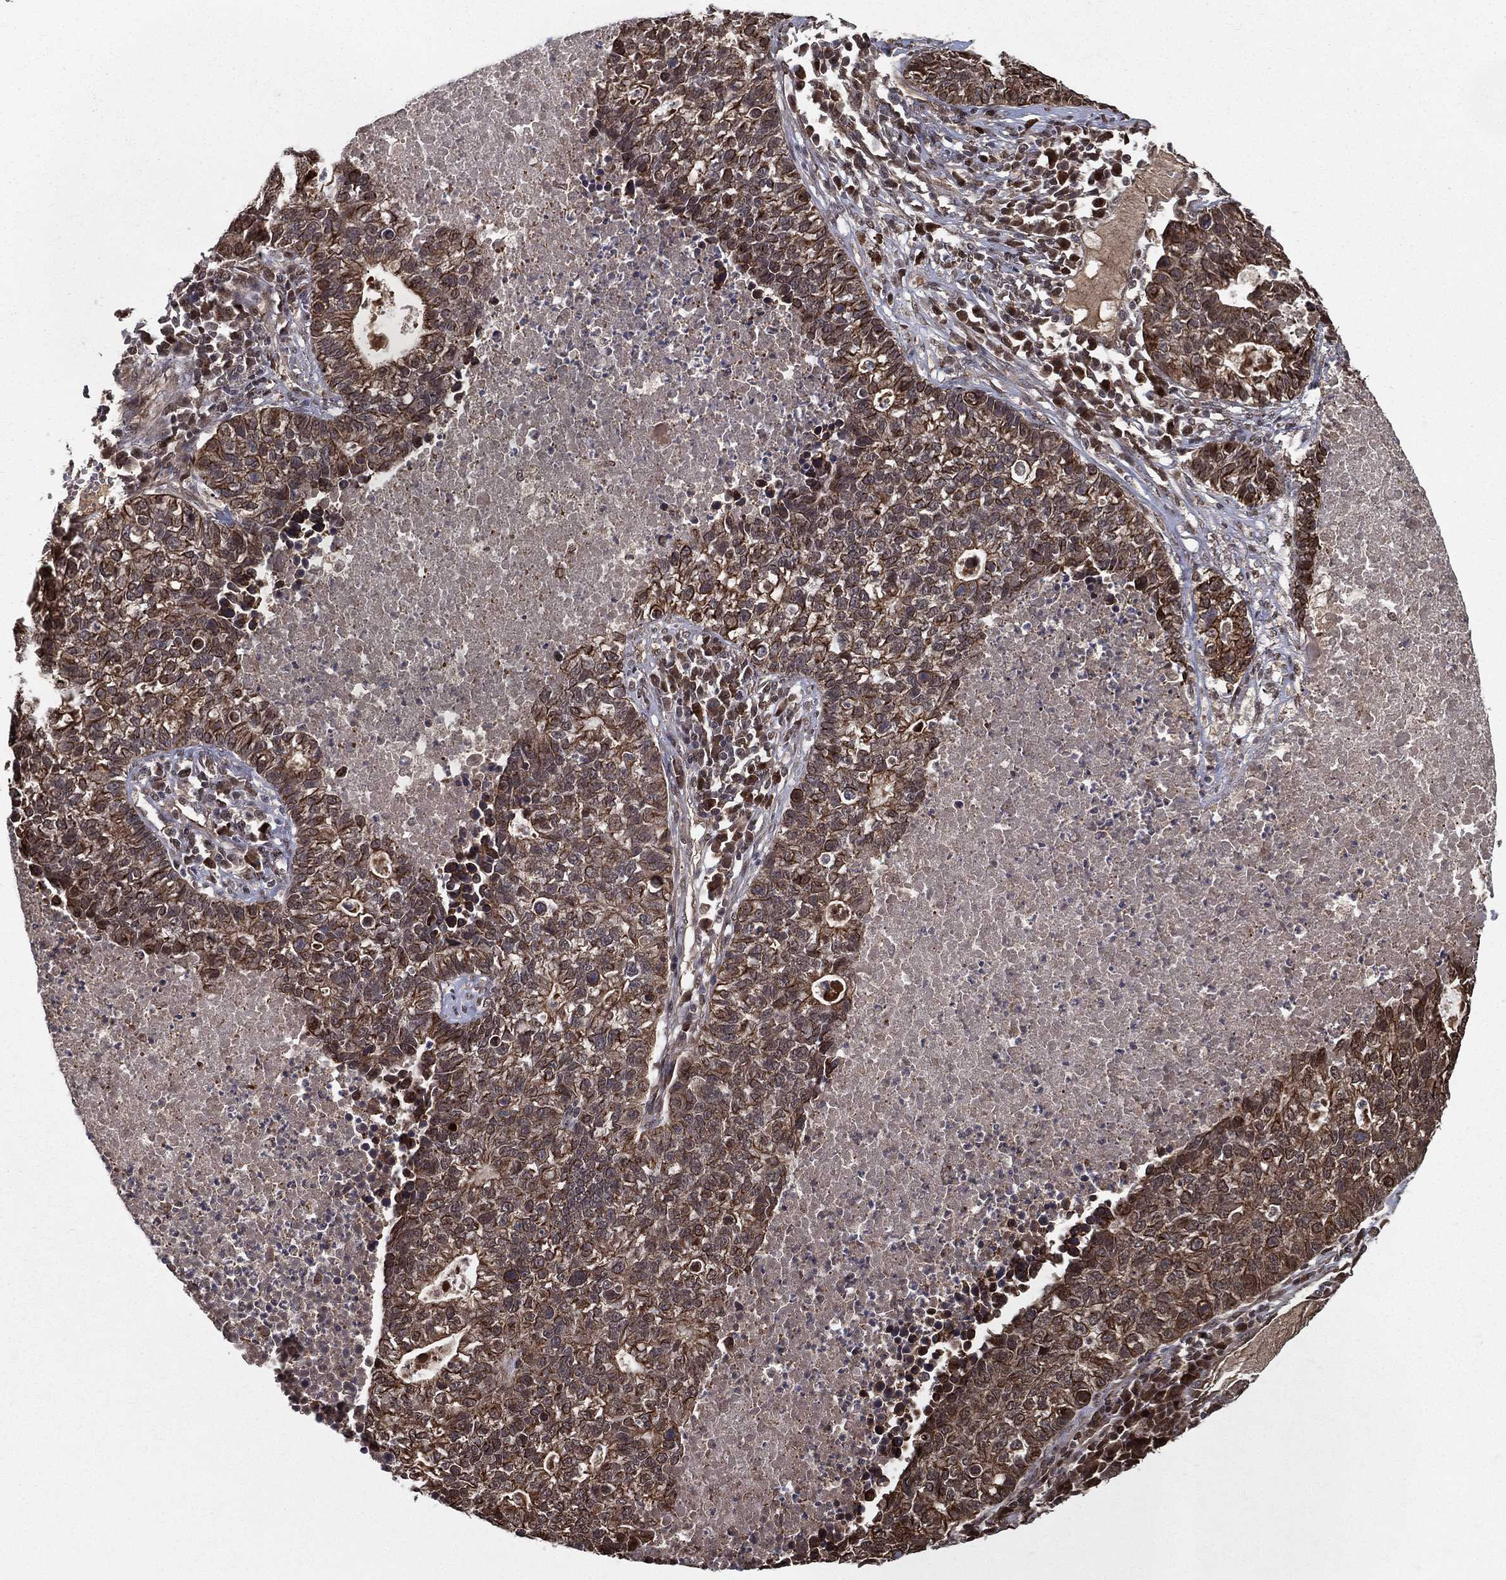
{"staining": {"intensity": "moderate", "quantity": "25%-75%", "location": "cytoplasmic/membranous"}, "tissue": "lung cancer", "cell_type": "Tumor cells", "image_type": "cancer", "snomed": [{"axis": "morphology", "description": "Adenocarcinoma, NOS"}, {"axis": "topography", "description": "Lung"}], "caption": "This photomicrograph shows lung cancer (adenocarcinoma) stained with immunohistochemistry to label a protein in brown. The cytoplasmic/membranous of tumor cells show moderate positivity for the protein. Nuclei are counter-stained blue.", "gene": "SLC6A6", "patient": {"sex": "male", "age": 57}}